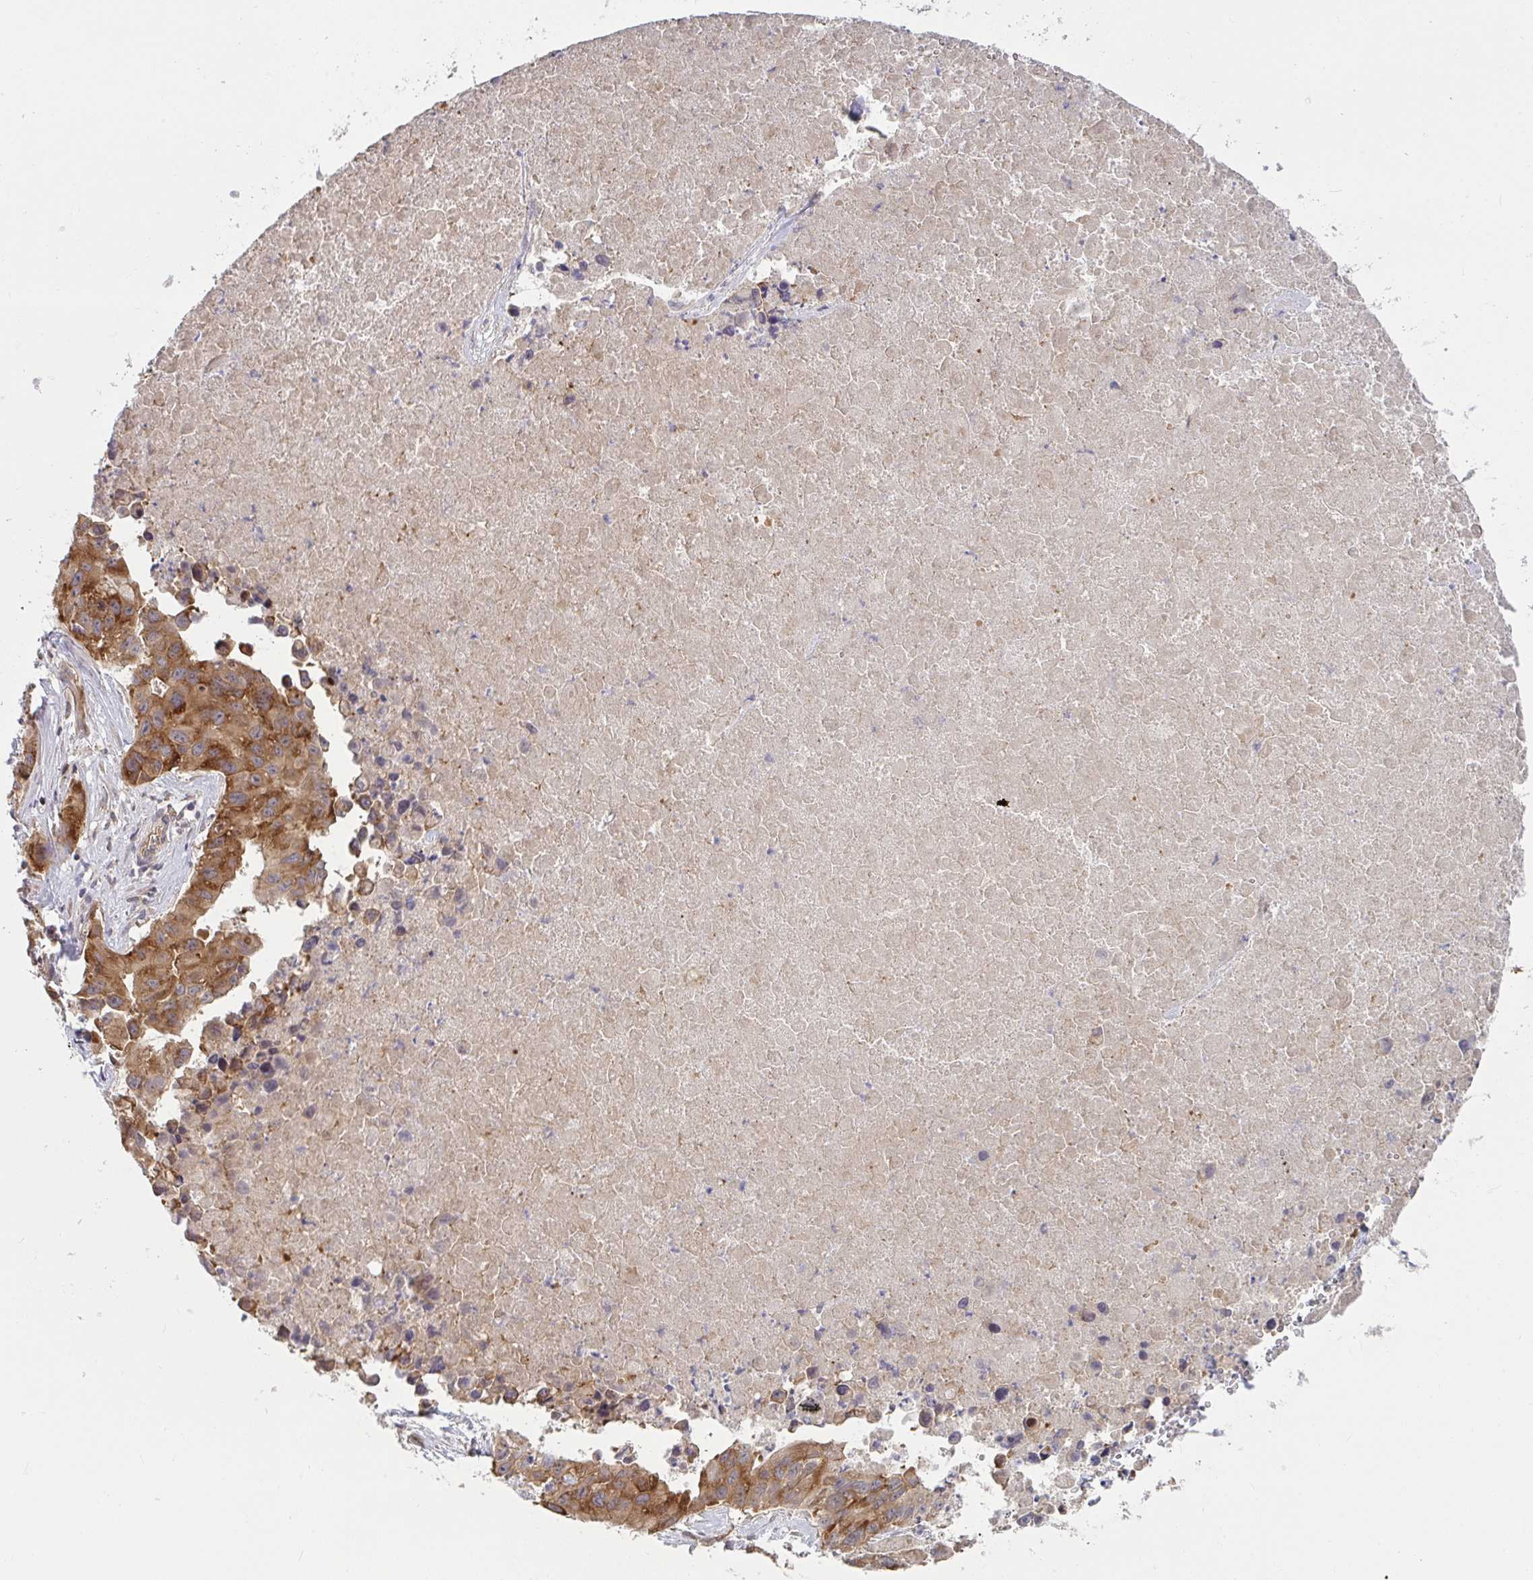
{"staining": {"intensity": "strong", "quantity": ">75%", "location": "cytoplasmic/membranous"}, "tissue": "lung cancer", "cell_type": "Tumor cells", "image_type": "cancer", "snomed": [{"axis": "morphology", "description": "Adenocarcinoma, NOS"}, {"axis": "topography", "description": "Lymph node"}, {"axis": "topography", "description": "Lung"}], "caption": "Approximately >75% of tumor cells in human lung cancer exhibit strong cytoplasmic/membranous protein positivity as visualized by brown immunohistochemical staining.", "gene": "CASP9", "patient": {"sex": "male", "age": 64}}